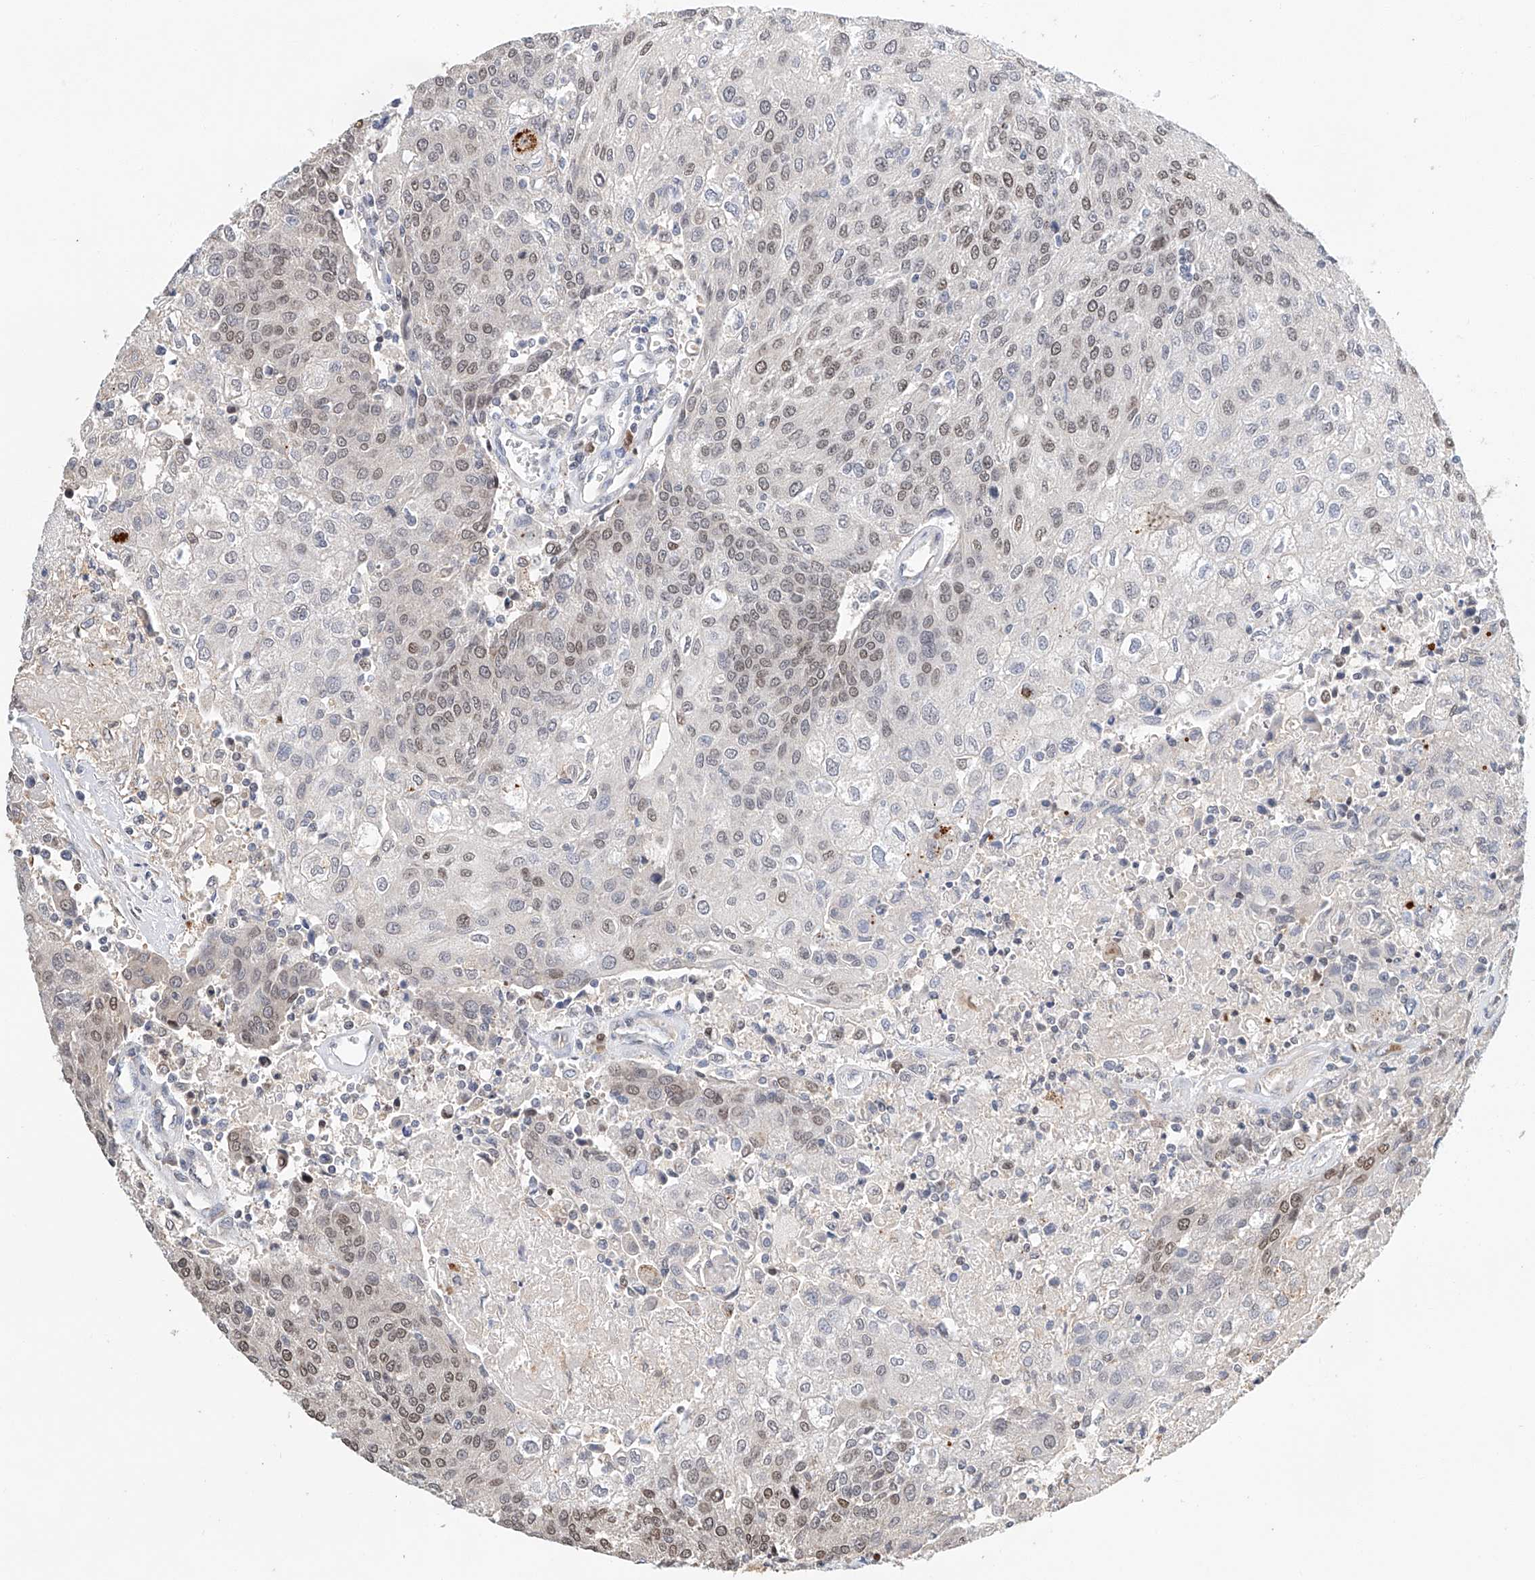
{"staining": {"intensity": "weak", "quantity": "25%-75%", "location": "nuclear"}, "tissue": "urothelial cancer", "cell_type": "Tumor cells", "image_type": "cancer", "snomed": [{"axis": "morphology", "description": "Urothelial carcinoma, High grade"}, {"axis": "topography", "description": "Urinary bladder"}], "caption": "Immunohistochemistry (IHC) staining of urothelial carcinoma (high-grade), which reveals low levels of weak nuclear expression in approximately 25%-75% of tumor cells indicating weak nuclear protein expression. The staining was performed using DAB (brown) for protein detection and nuclei were counterstained in hematoxylin (blue).", "gene": "CTDP1", "patient": {"sex": "female", "age": 85}}